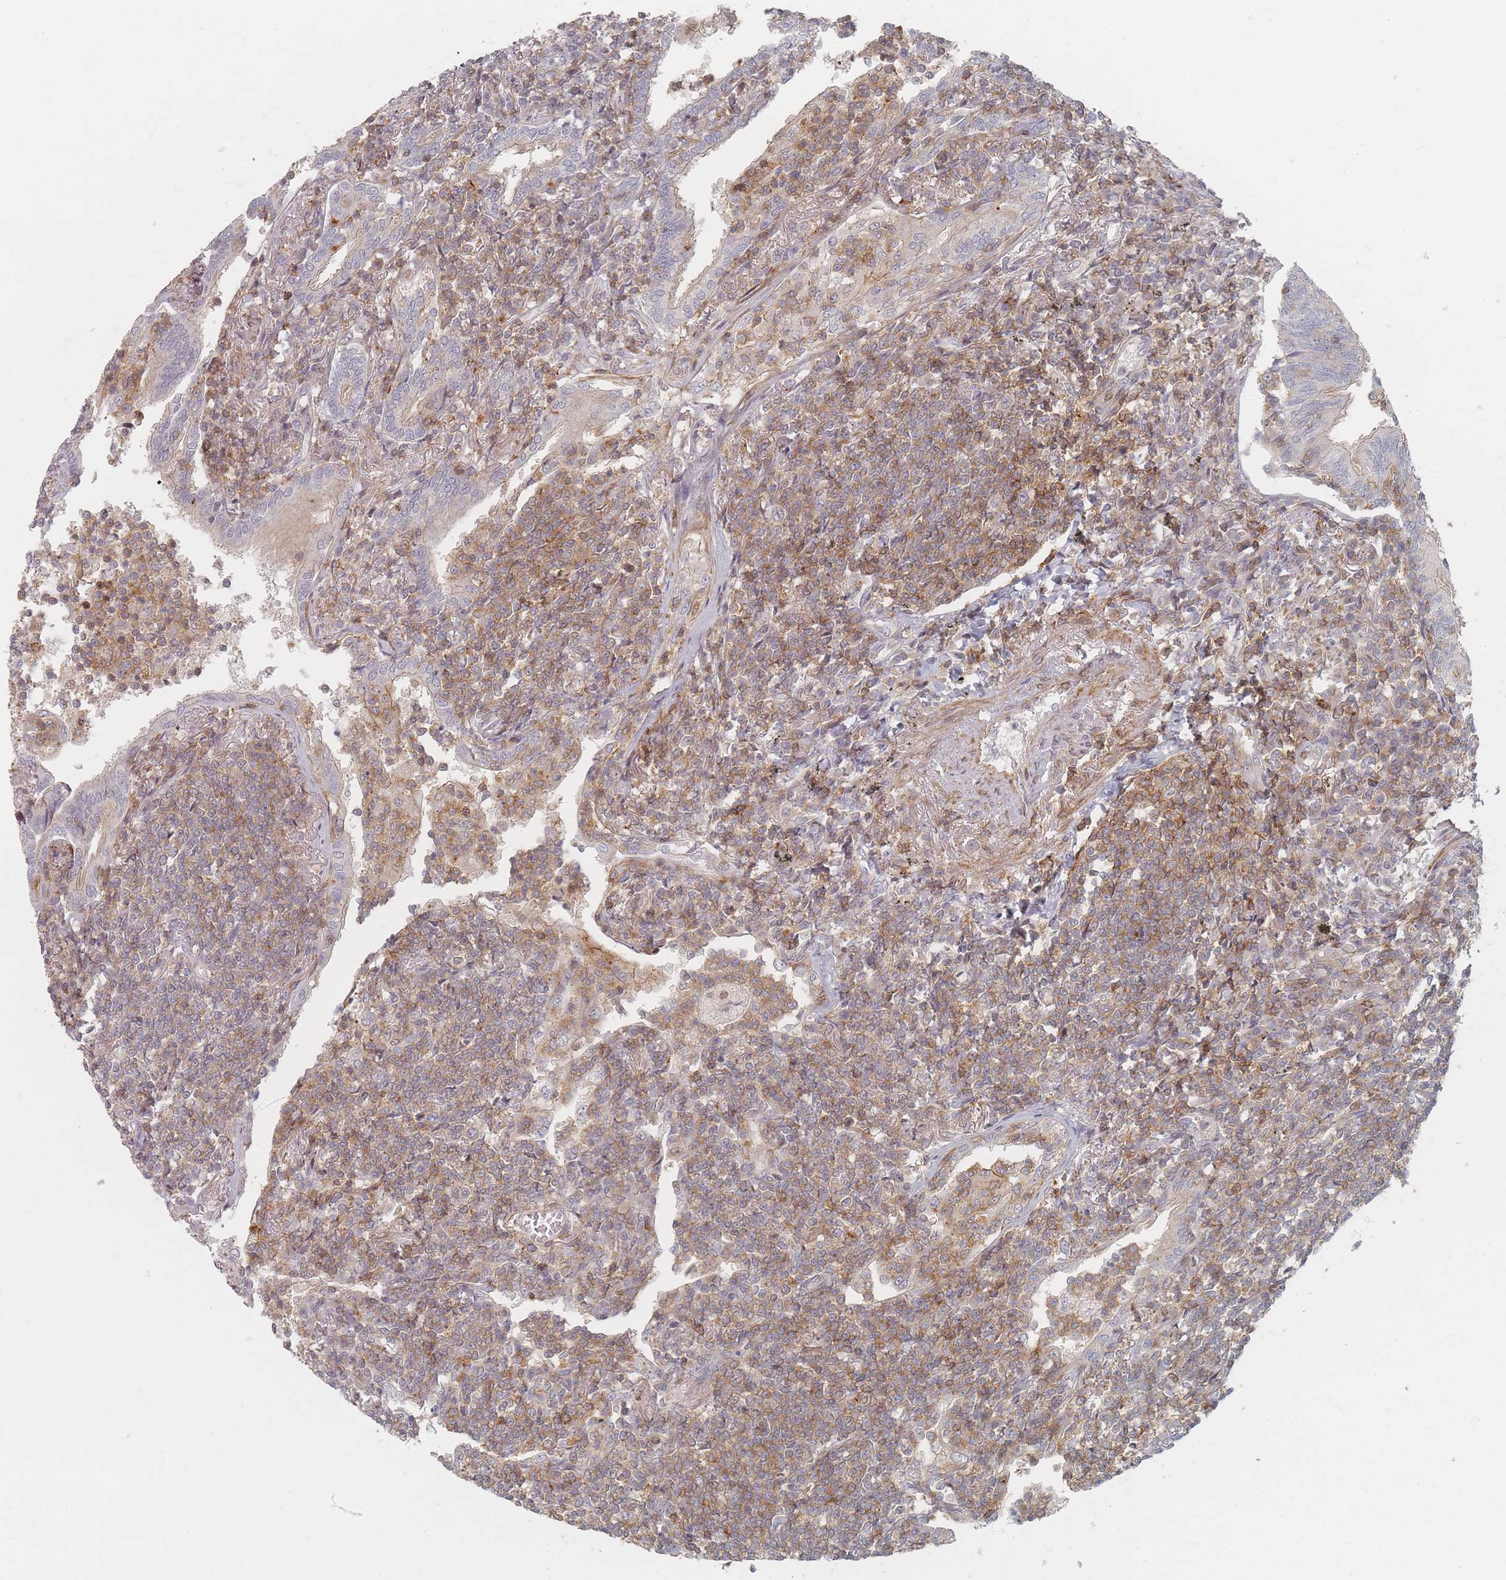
{"staining": {"intensity": "weak", "quantity": "25%-75%", "location": "cytoplasmic/membranous"}, "tissue": "lymphoma", "cell_type": "Tumor cells", "image_type": "cancer", "snomed": [{"axis": "morphology", "description": "Malignant lymphoma, non-Hodgkin's type, Low grade"}, {"axis": "topography", "description": "Lung"}], "caption": "Lymphoma was stained to show a protein in brown. There is low levels of weak cytoplasmic/membranous expression in about 25%-75% of tumor cells.", "gene": "ZNF852", "patient": {"sex": "female", "age": 71}}